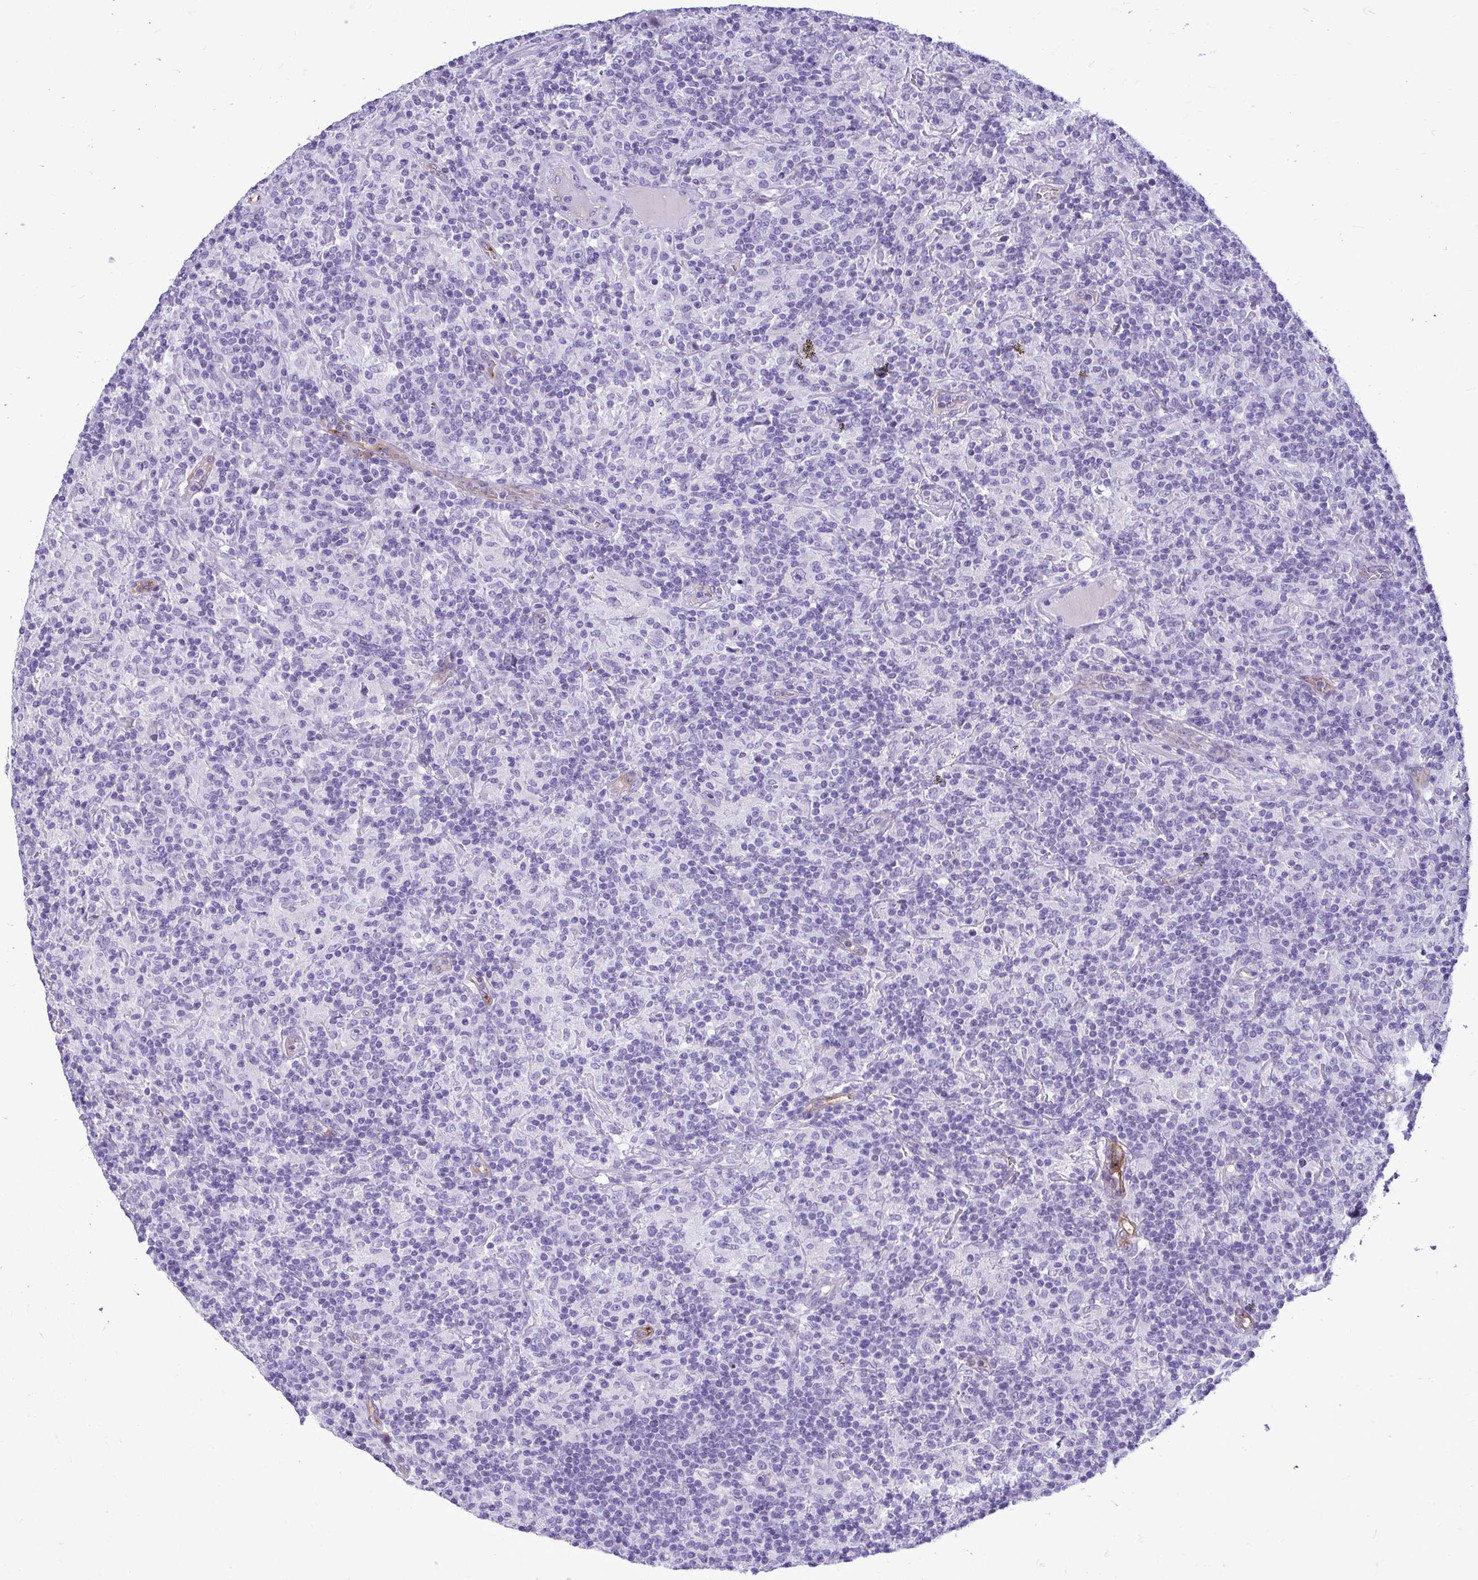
{"staining": {"intensity": "negative", "quantity": "none", "location": "none"}, "tissue": "lymphoma", "cell_type": "Tumor cells", "image_type": "cancer", "snomed": [{"axis": "morphology", "description": "Hodgkin's disease, NOS"}, {"axis": "topography", "description": "Lymph node"}], "caption": "Immunohistochemical staining of human lymphoma exhibits no significant staining in tumor cells.", "gene": "ABCG2", "patient": {"sex": "male", "age": 70}}